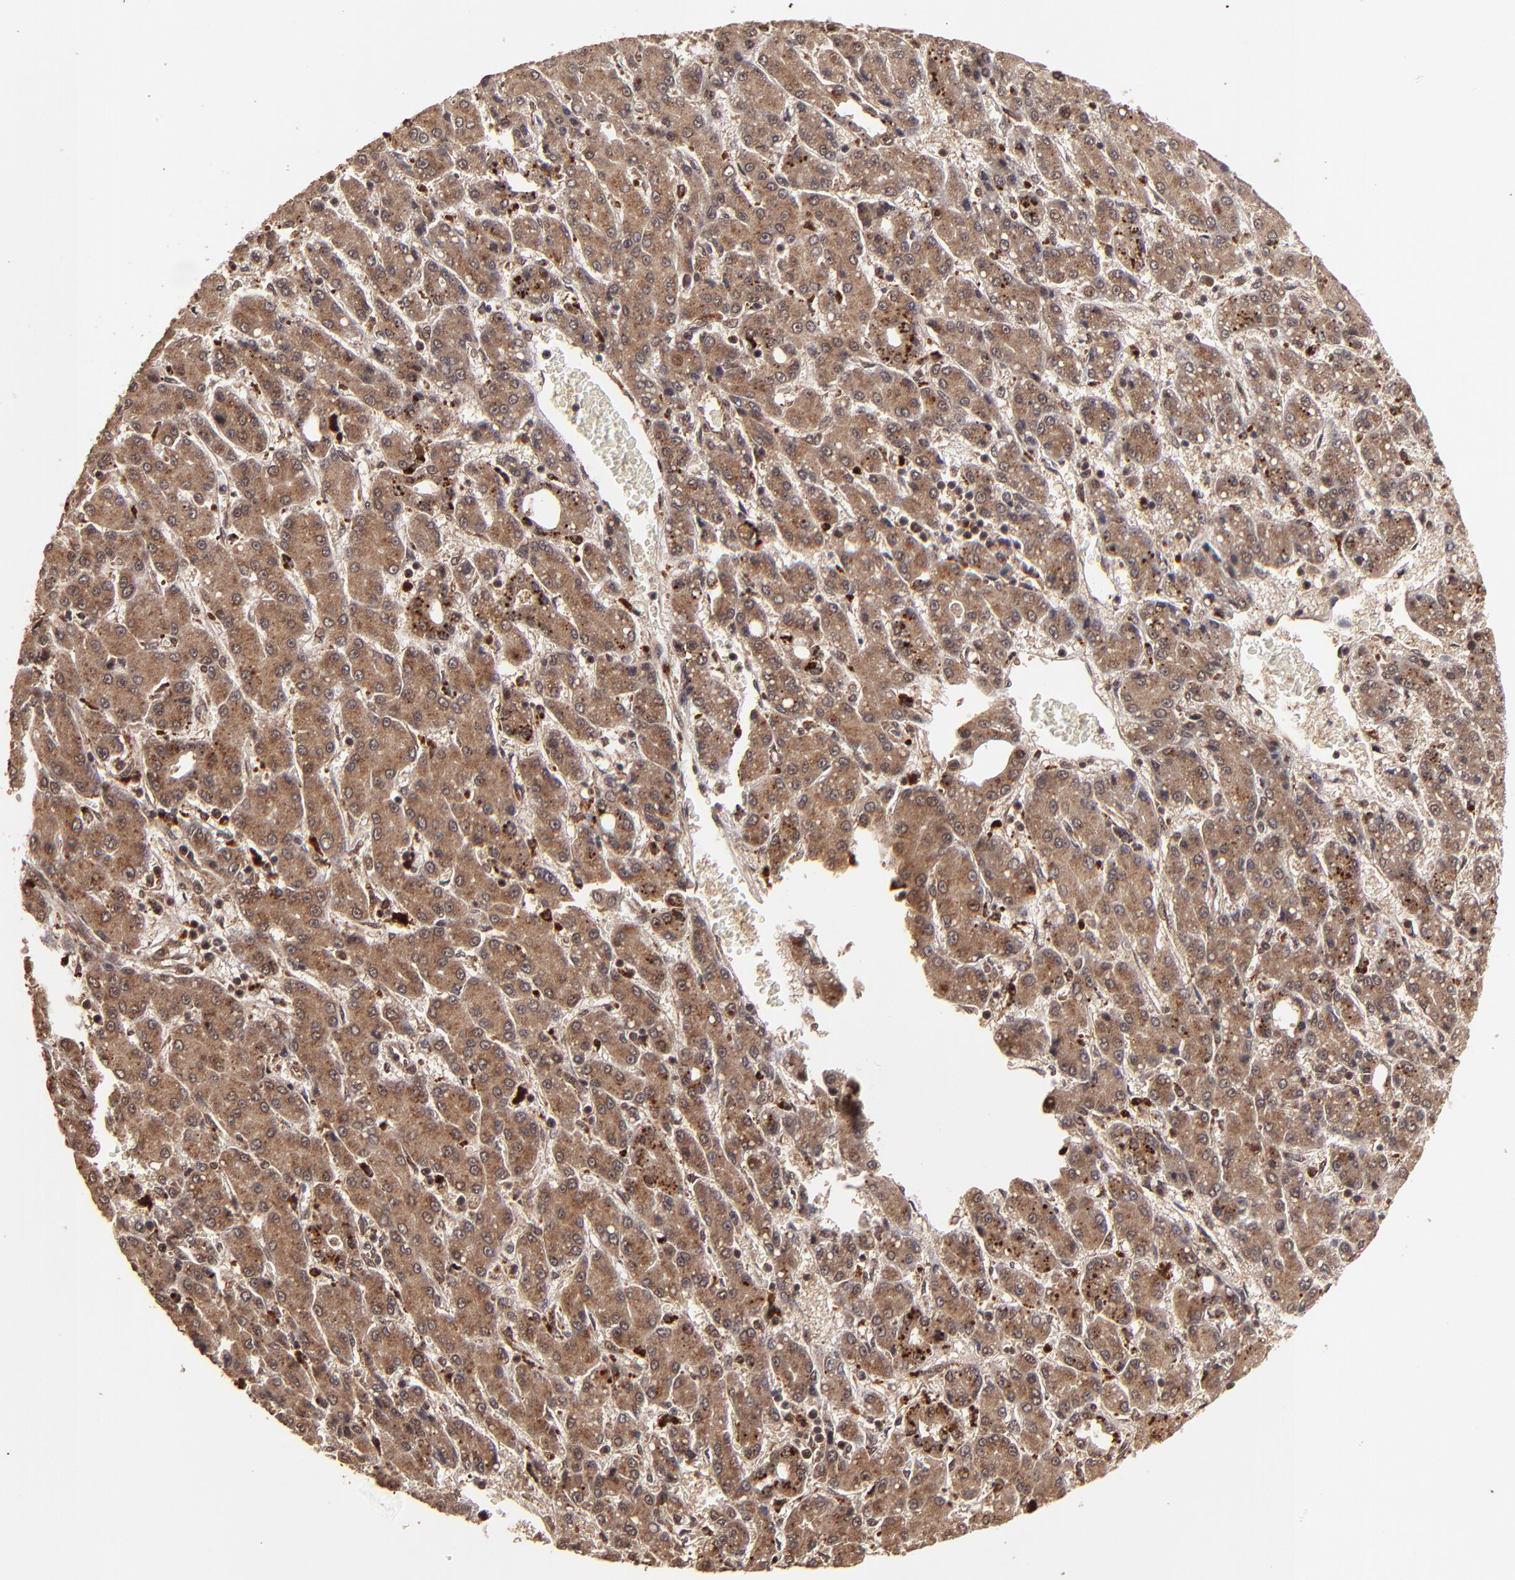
{"staining": {"intensity": "strong", "quantity": ">75%", "location": "cytoplasmic/membranous"}, "tissue": "liver cancer", "cell_type": "Tumor cells", "image_type": "cancer", "snomed": [{"axis": "morphology", "description": "Carcinoma, Hepatocellular, NOS"}, {"axis": "topography", "description": "Liver"}], "caption": "Immunohistochemical staining of human liver cancer (hepatocellular carcinoma) exhibits high levels of strong cytoplasmic/membranous protein expression in approximately >75% of tumor cells.", "gene": "NFE2L2", "patient": {"sex": "male", "age": 69}}